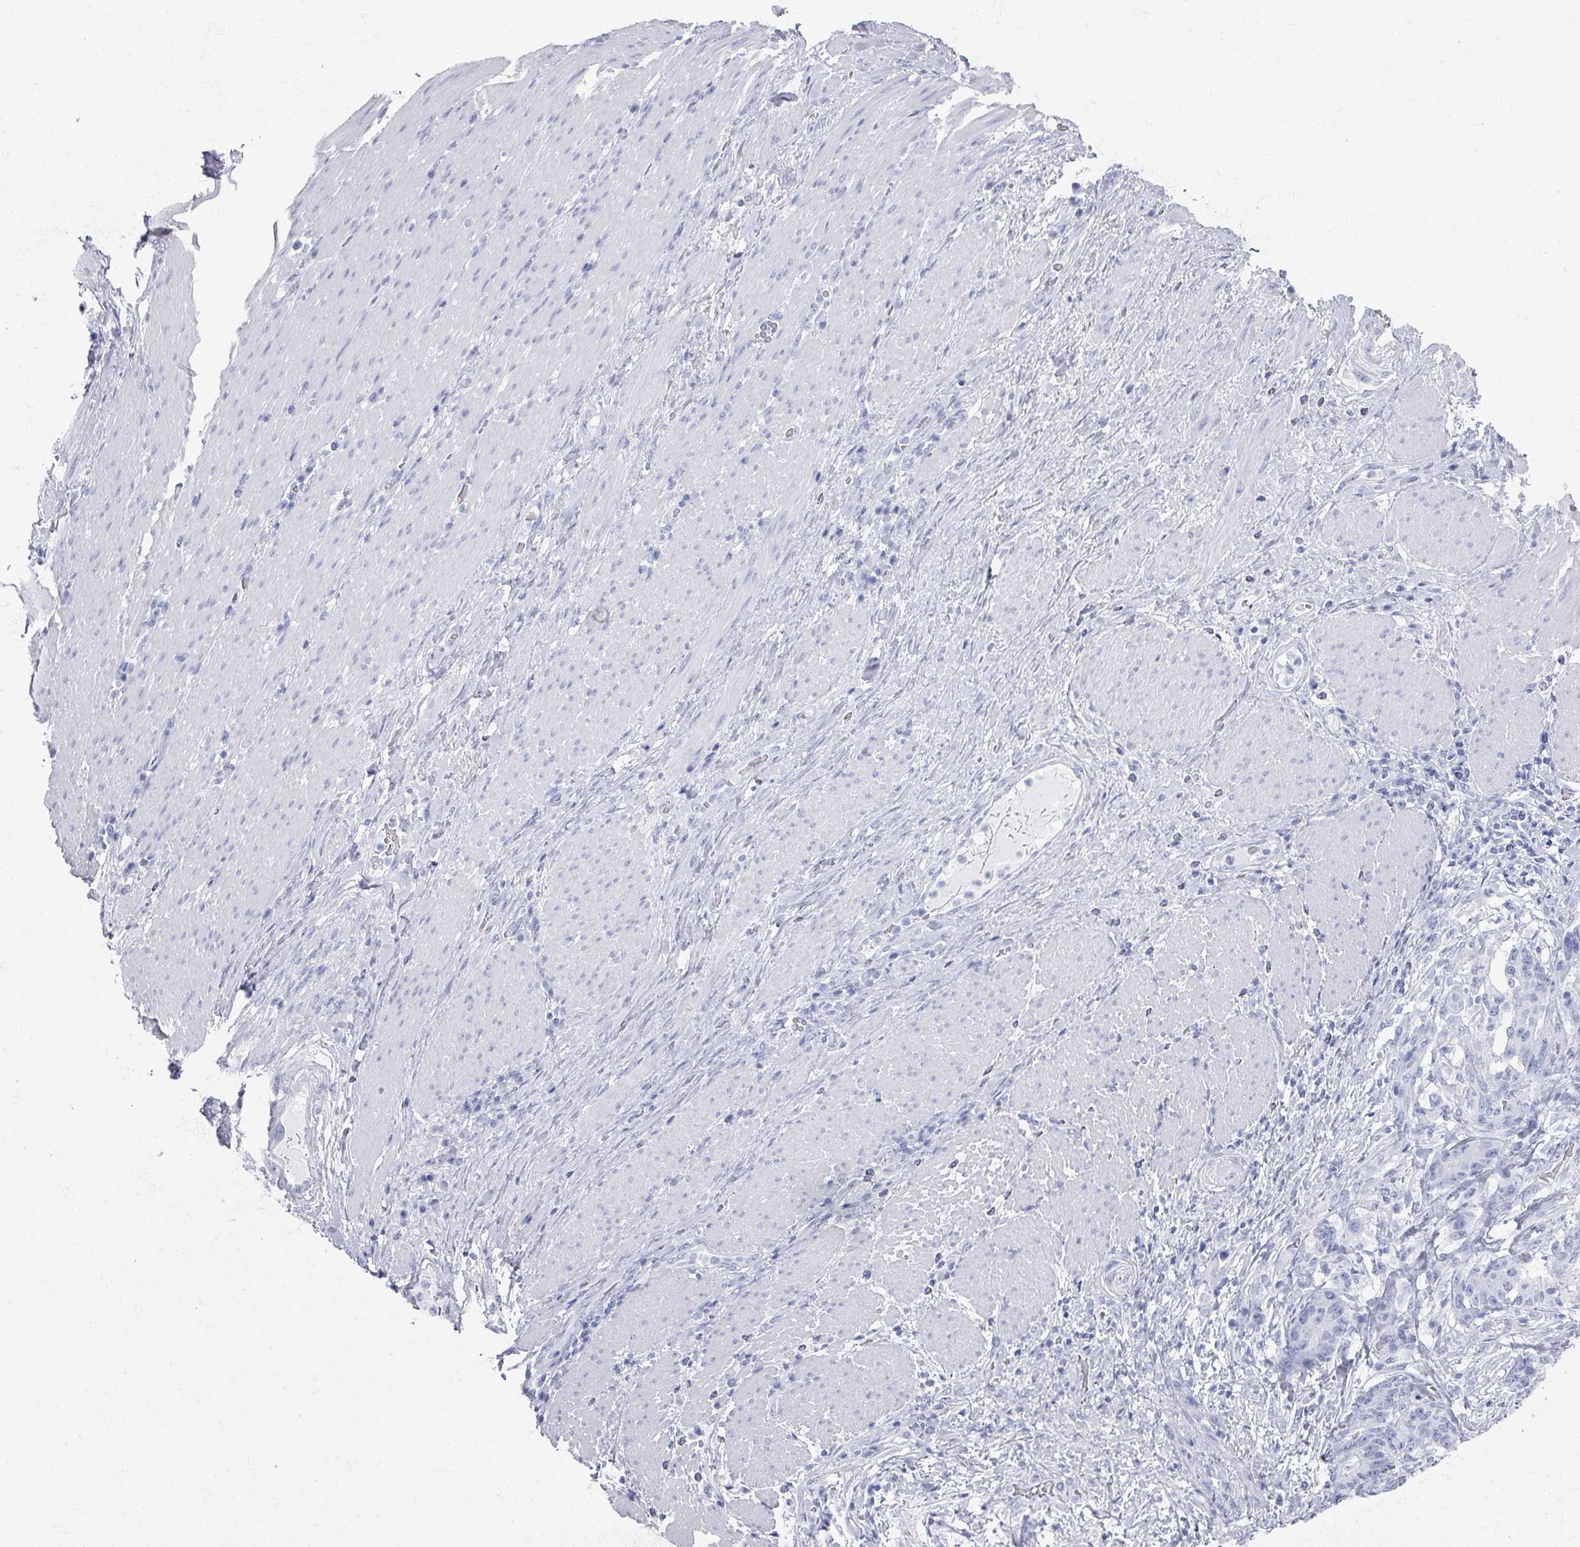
{"staining": {"intensity": "negative", "quantity": "none", "location": "none"}, "tissue": "stomach cancer", "cell_type": "Tumor cells", "image_type": "cancer", "snomed": [{"axis": "morphology", "description": "Normal tissue, NOS"}, {"axis": "morphology", "description": "Adenocarcinoma, NOS"}, {"axis": "topography", "description": "Stomach"}], "caption": "IHC of stomach cancer exhibits no expression in tumor cells.", "gene": "OMG", "patient": {"sex": "female", "age": 64}}